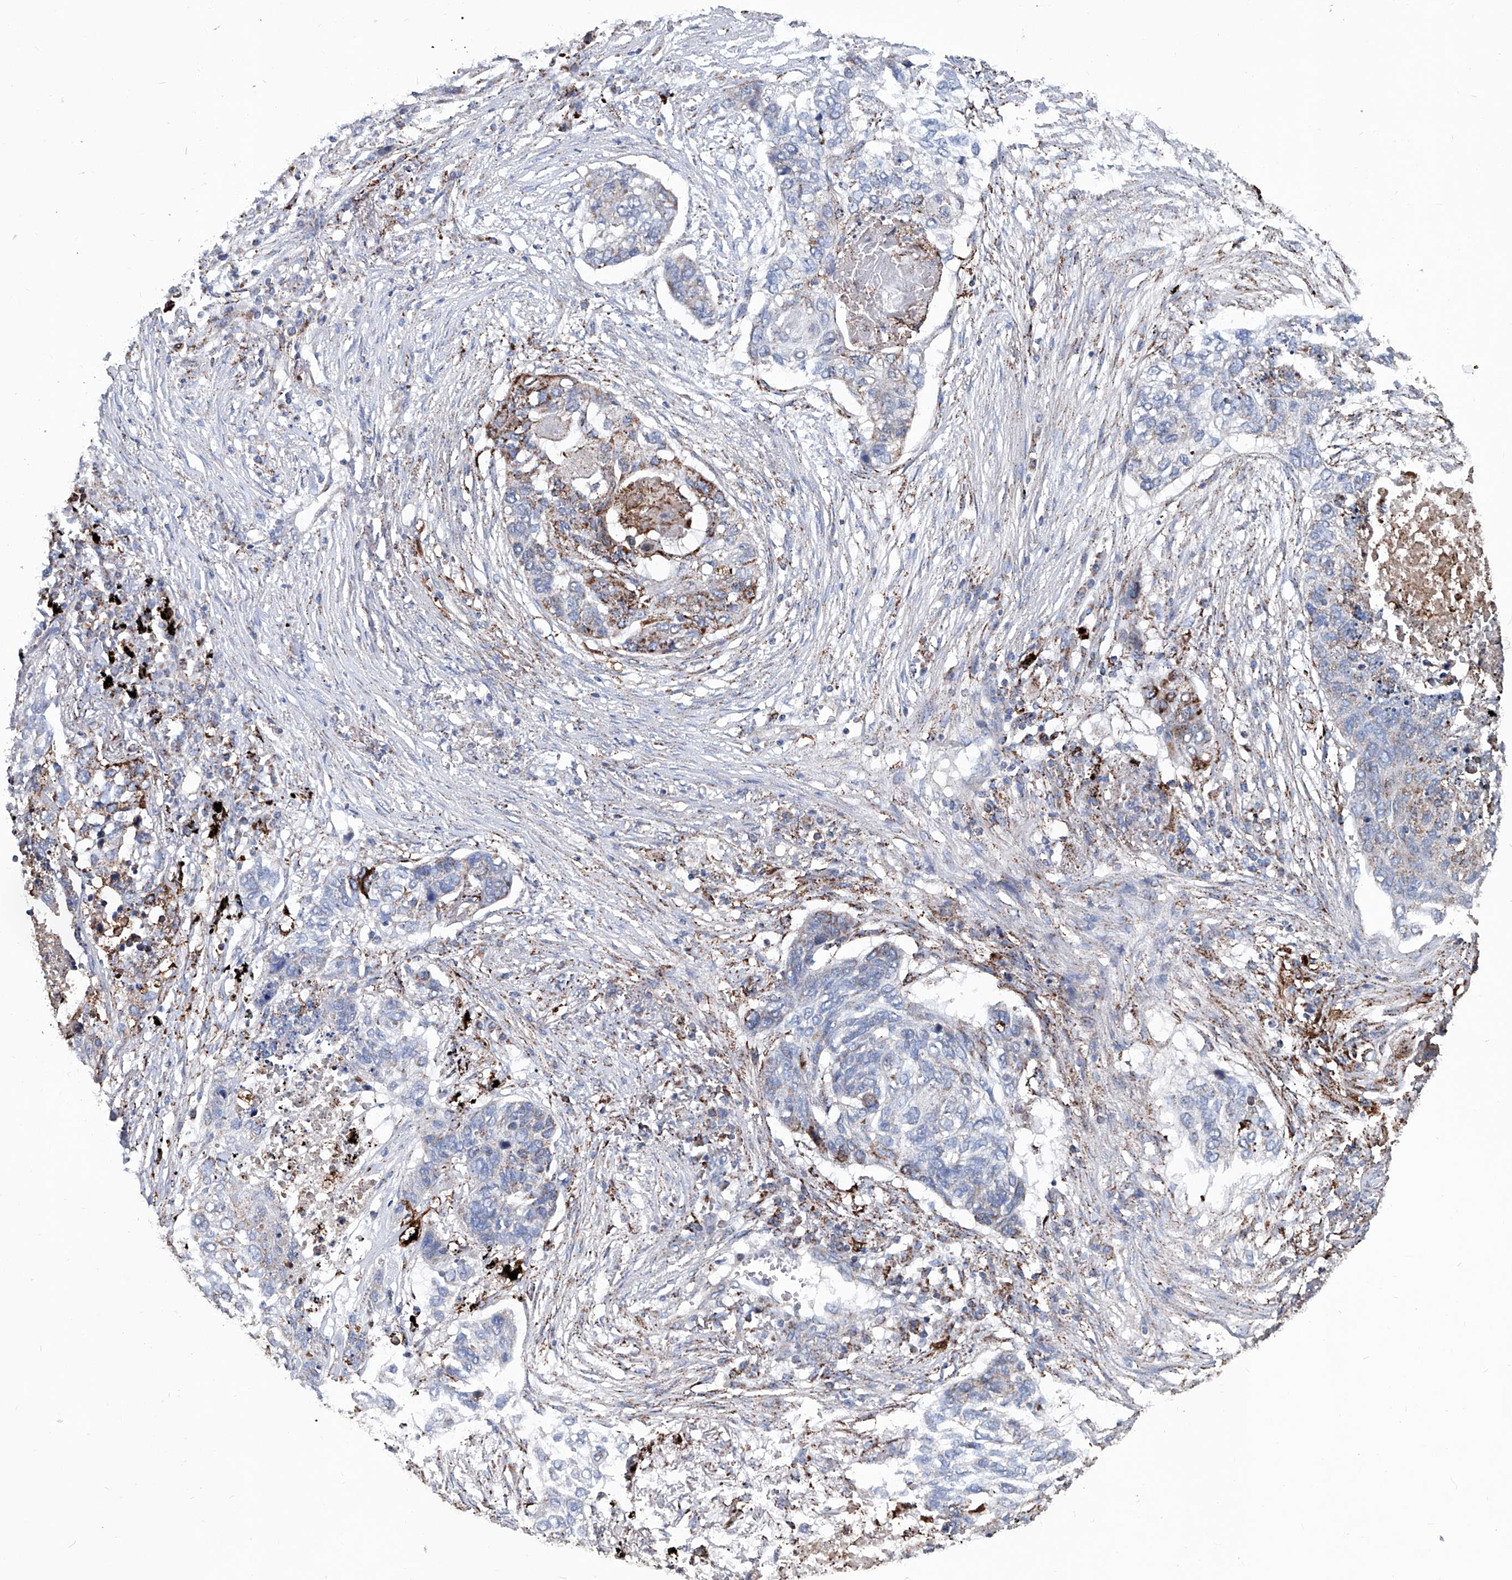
{"staining": {"intensity": "moderate", "quantity": "<25%", "location": "cytoplasmic/membranous"}, "tissue": "lung cancer", "cell_type": "Tumor cells", "image_type": "cancer", "snomed": [{"axis": "morphology", "description": "Squamous cell carcinoma, NOS"}, {"axis": "topography", "description": "Lung"}], "caption": "Protein staining shows moderate cytoplasmic/membranous positivity in approximately <25% of tumor cells in squamous cell carcinoma (lung).", "gene": "NHS", "patient": {"sex": "female", "age": 63}}